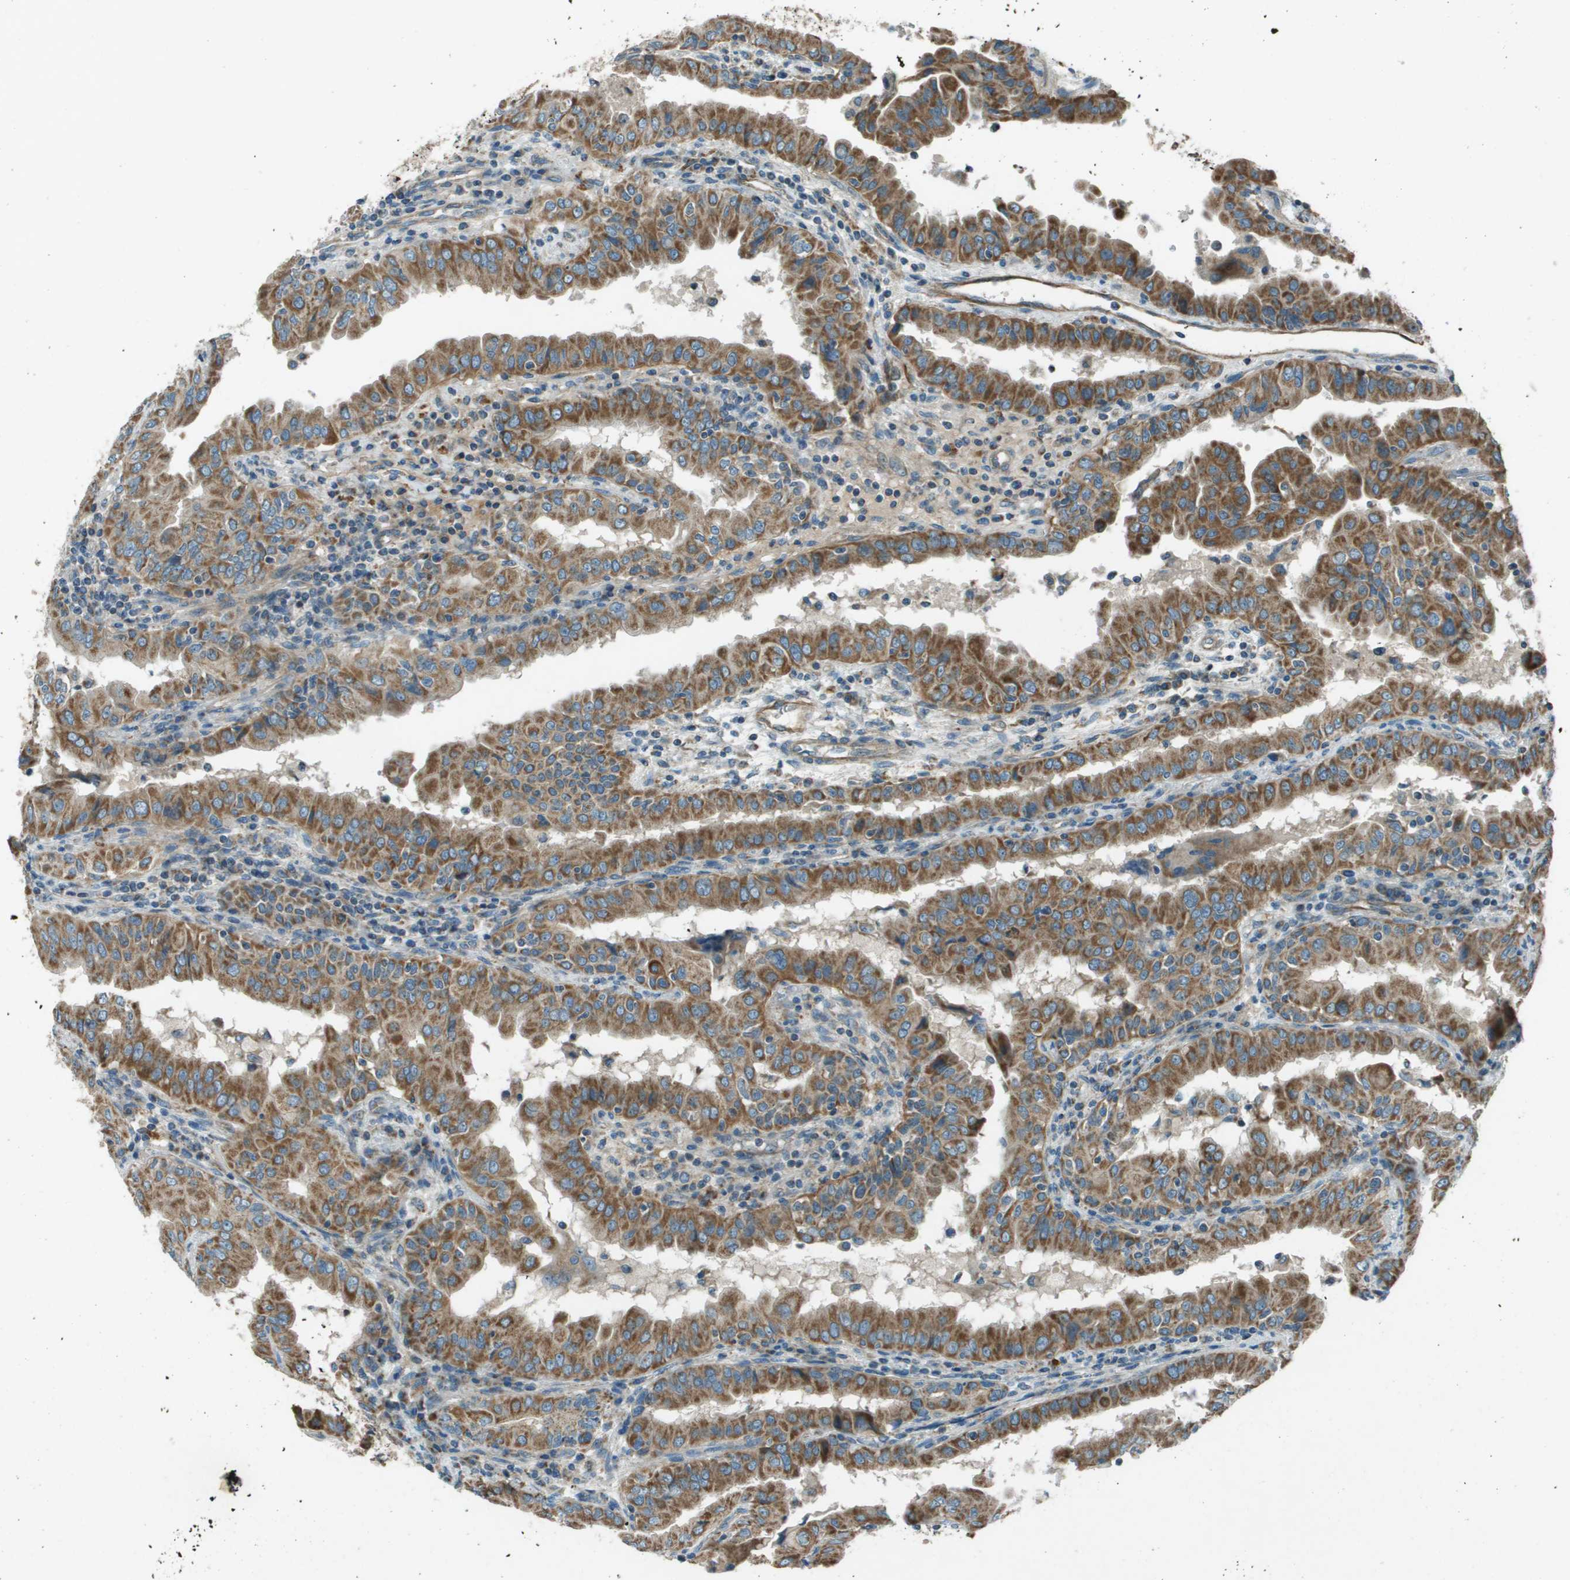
{"staining": {"intensity": "moderate", "quantity": ">75%", "location": "cytoplasmic/membranous"}, "tissue": "thyroid cancer", "cell_type": "Tumor cells", "image_type": "cancer", "snomed": [{"axis": "morphology", "description": "Papillary adenocarcinoma, NOS"}, {"axis": "topography", "description": "Thyroid gland"}], "caption": "Tumor cells display medium levels of moderate cytoplasmic/membranous expression in about >75% of cells in thyroid cancer (papillary adenocarcinoma). (DAB = brown stain, brightfield microscopy at high magnification).", "gene": "MIGA1", "patient": {"sex": "male", "age": 33}}